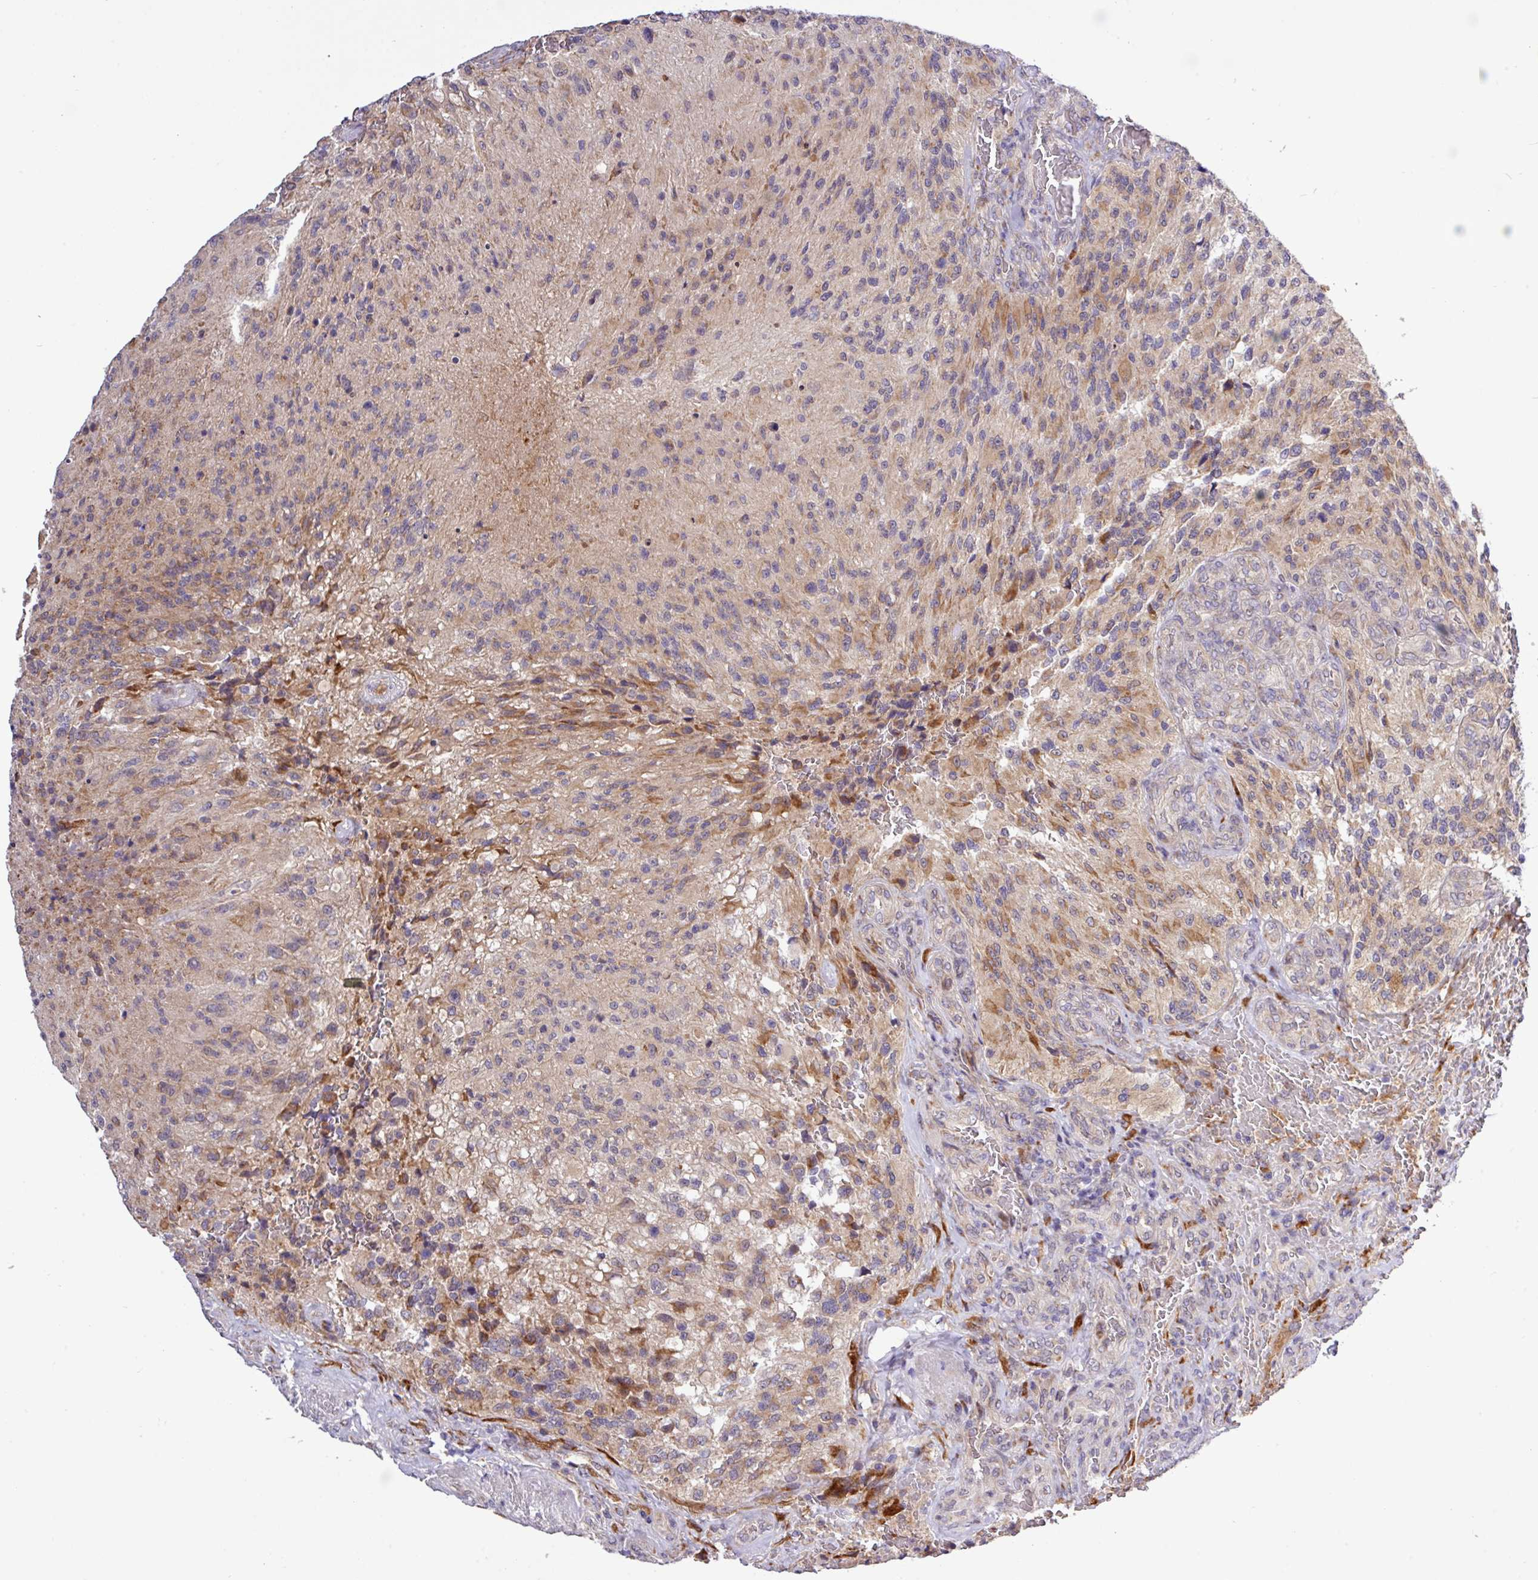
{"staining": {"intensity": "moderate", "quantity": "25%-75%", "location": "cytoplasmic/membranous"}, "tissue": "glioma", "cell_type": "Tumor cells", "image_type": "cancer", "snomed": [{"axis": "morphology", "description": "Normal tissue, NOS"}, {"axis": "morphology", "description": "Glioma, malignant, High grade"}, {"axis": "topography", "description": "Cerebral cortex"}], "caption": "A micrograph showing moderate cytoplasmic/membranous positivity in about 25%-75% of tumor cells in malignant high-grade glioma, as visualized by brown immunohistochemical staining.", "gene": "TM2D2", "patient": {"sex": "male", "age": 56}}